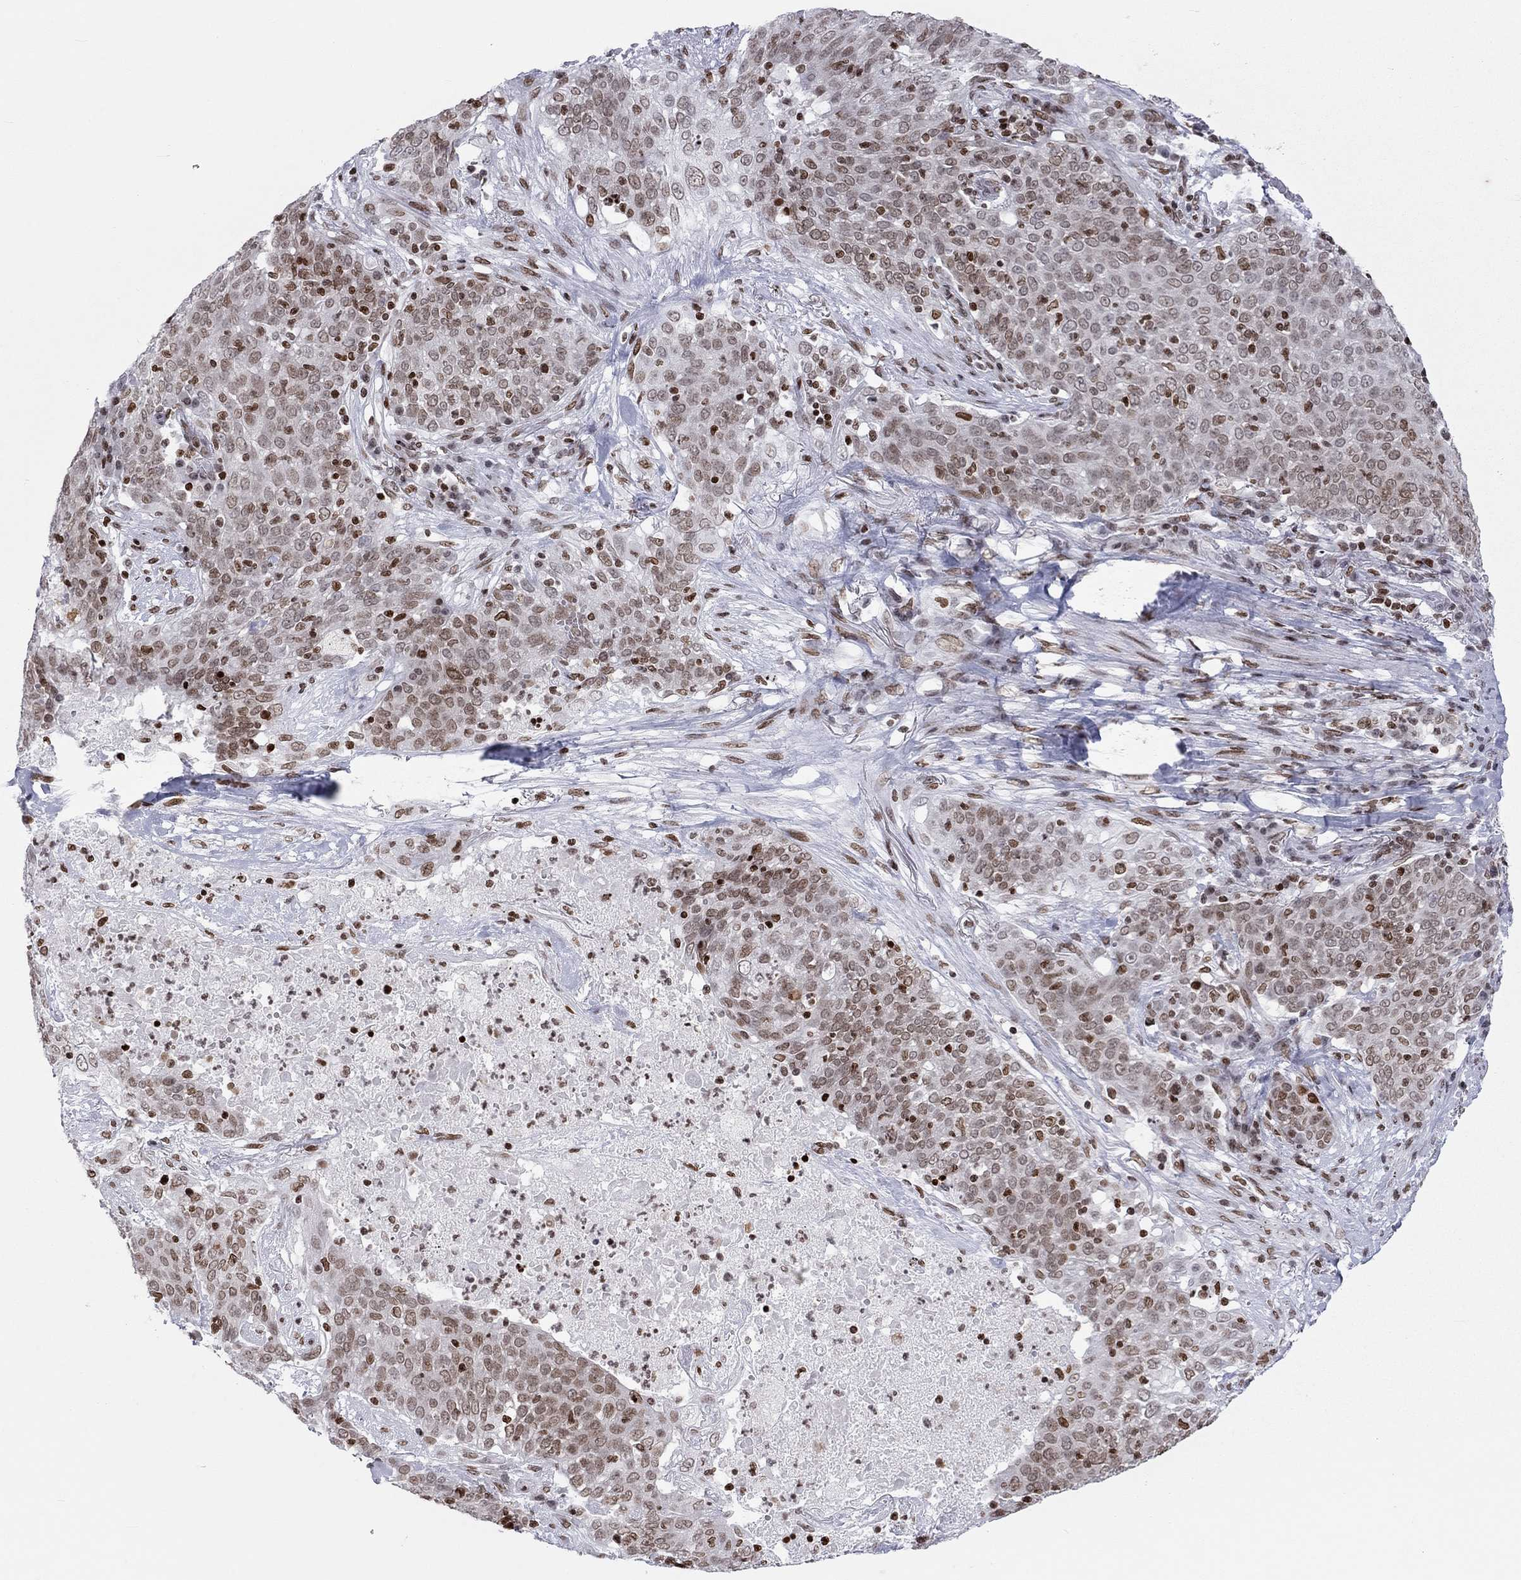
{"staining": {"intensity": "weak", "quantity": "25%-75%", "location": "nuclear"}, "tissue": "lung cancer", "cell_type": "Tumor cells", "image_type": "cancer", "snomed": [{"axis": "morphology", "description": "Squamous cell carcinoma, NOS"}, {"axis": "topography", "description": "Lung"}], "caption": "The histopathology image displays staining of squamous cell carcinoma (lung), revealing weak nuclear protein positivity (brown color) within tumor cells.", "gene": "H2AX", "patient": {"sex": "male", "age": 82}}